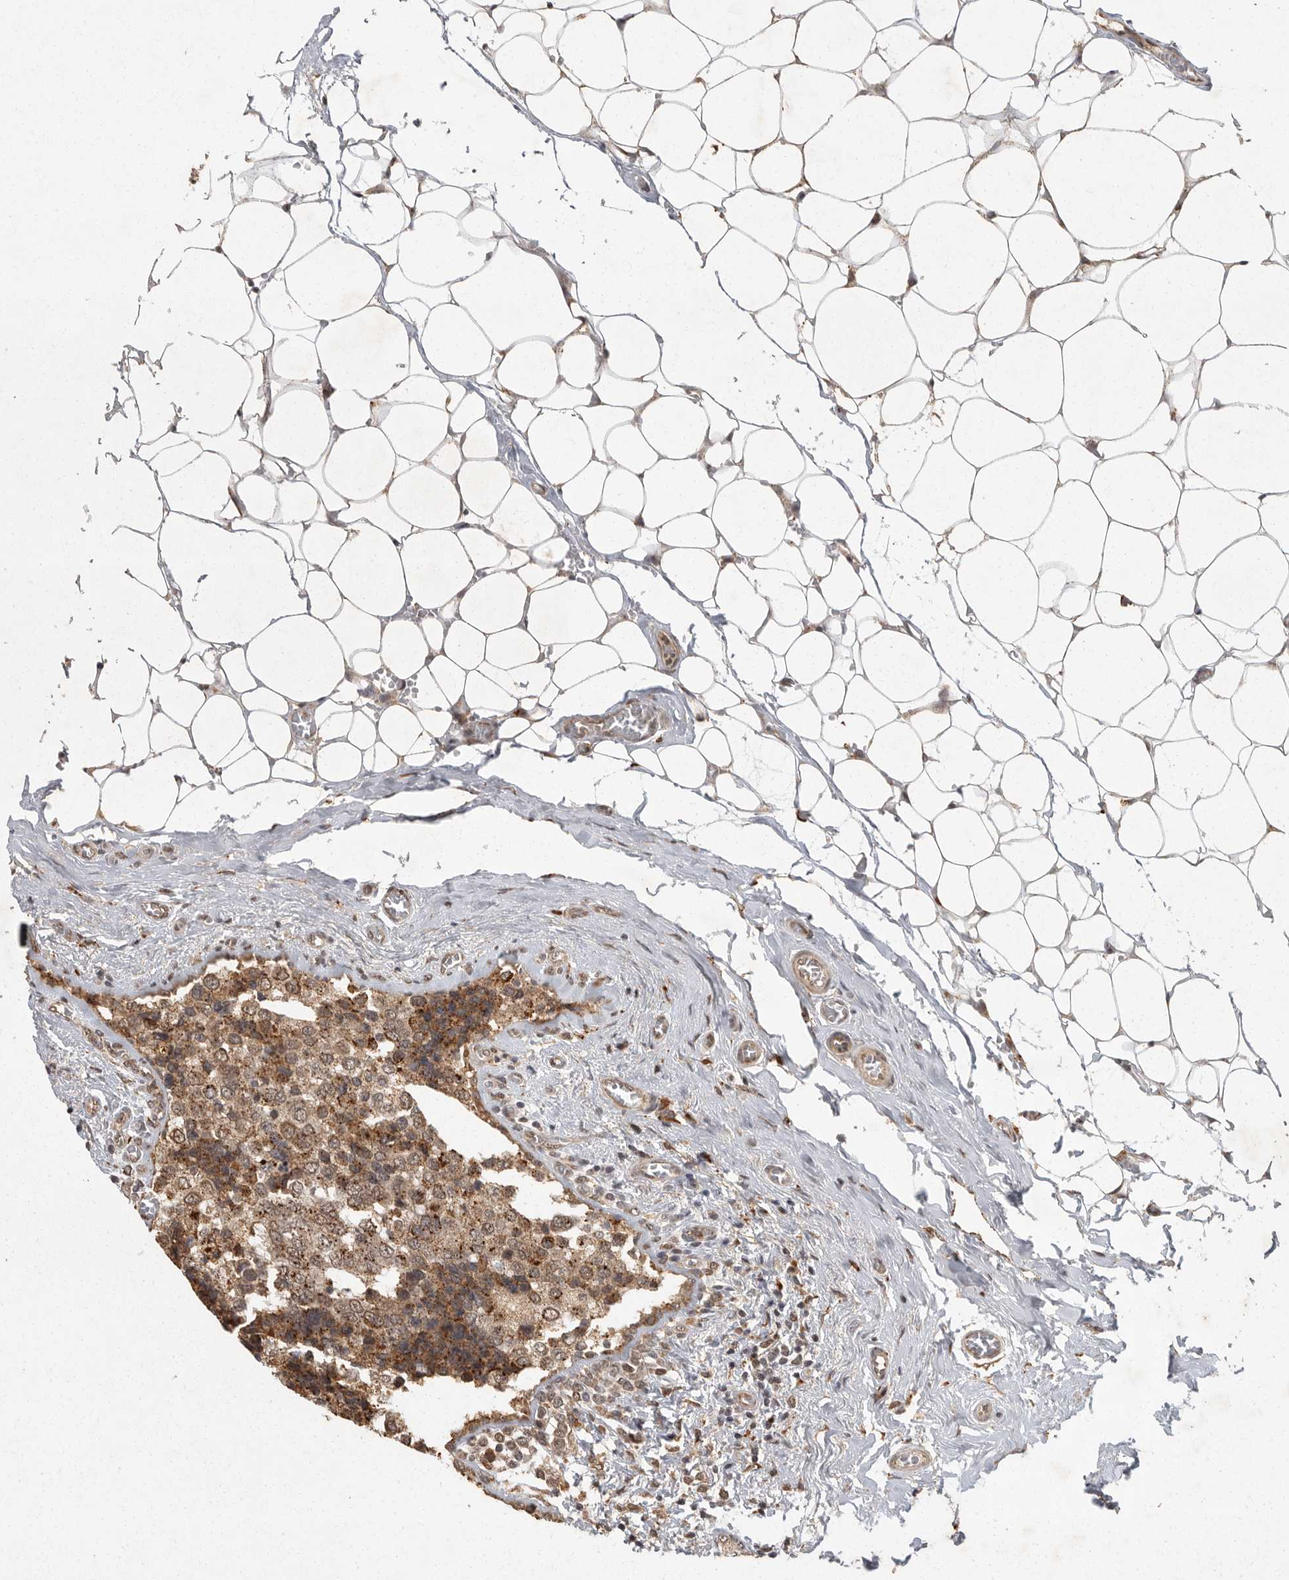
{"staining": {"intensity": "moderate", "quantity": ">75%", "location": "cytoplasmic/membranous,nuclear"}, "tissue": "breast cancer", "cell_type": "Tumor cells", "image_type": "cancer", "snomed": [{"axis": "morphology", "description": "Normal tissue, NOS"}, {"axis": "morphology", "description": "Duct carcinoma"}, {"axis": "topography", "description": "Breast"}], "caption": "Human breast cancer stained for a protein (brown) exhibits moderate cytoplasmic/membranous and nuclear positive expression in approximately >75% of tumor cells.", "gene": "ZNF83", "patient": {"sex": "female", "age": 43}}